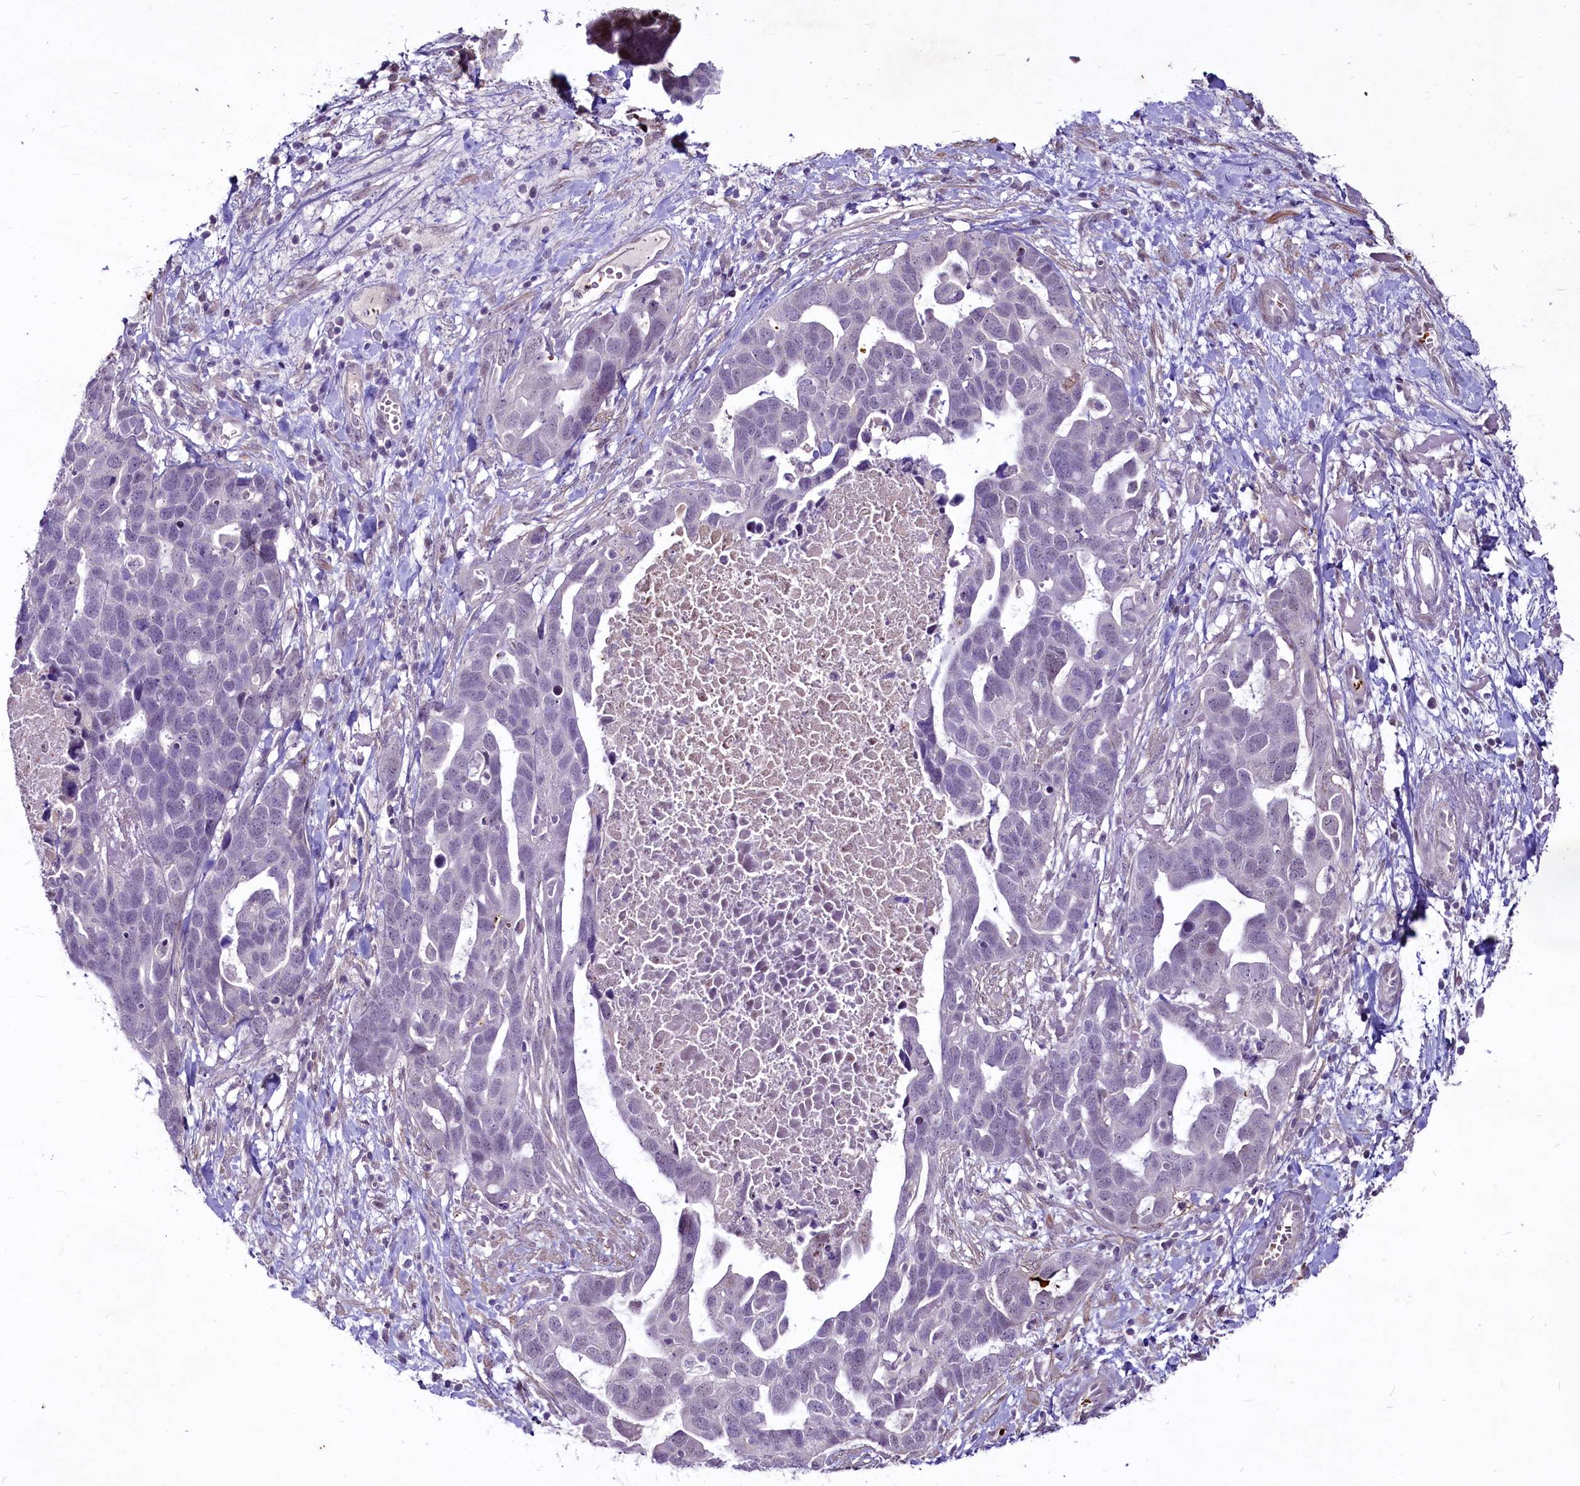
{"staining": {"intensity": "negative", "quantity": "none", "location": "none"}, "tissue": "ovarian cancer", "cell_type": "Tumor cells", "image_type": "cancer", "snomed": [{"axis": "morphology", "description": "Cystadenocarcinoma, serous, NOS"}, {"axis": "topography", "description": "Ovary"}], "caption": "Tumor cells are negative for brown protein staining in ovarian cancer.", "gene": "SUSD3", "patient": {"sex": "female", "age": 54}}